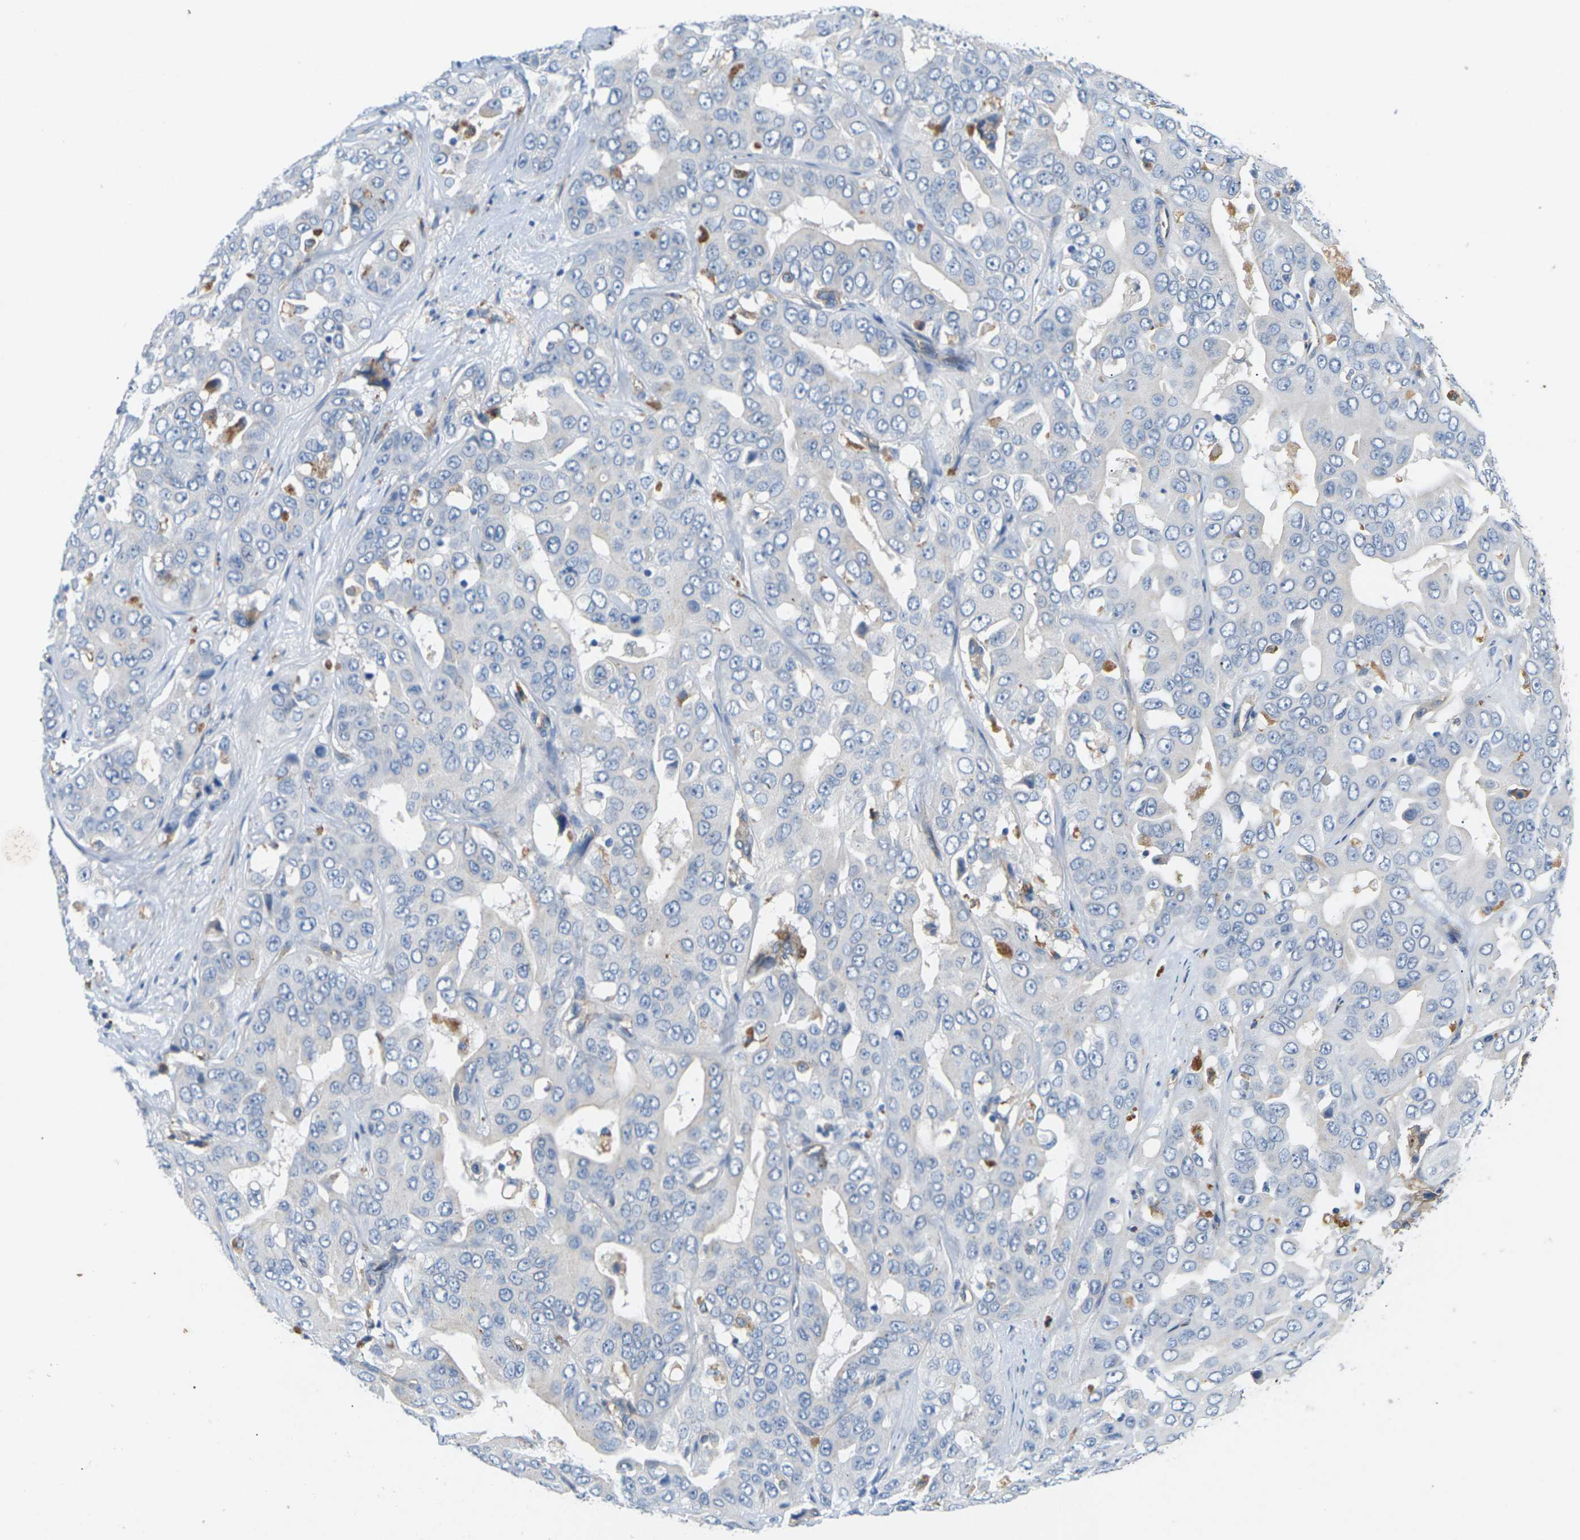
{"staining": {"intensity": "negative", "quantity": "none", "location": "none"}, "tissue": "liver cancer", "cell_type": "Tumor cells", "image_type": "cancer", "snomed": [{"axis": "morphology", "description": "Cholangiocarcinoma"}, {"axis": "topography", "description": "Liver"}], "caption": "Tumor cells are negative for brown protein staining in liver cancer (cholangiocarcinoma).", "gene": "ITGA5", "patient": {"sex": "female", "age": 52}}